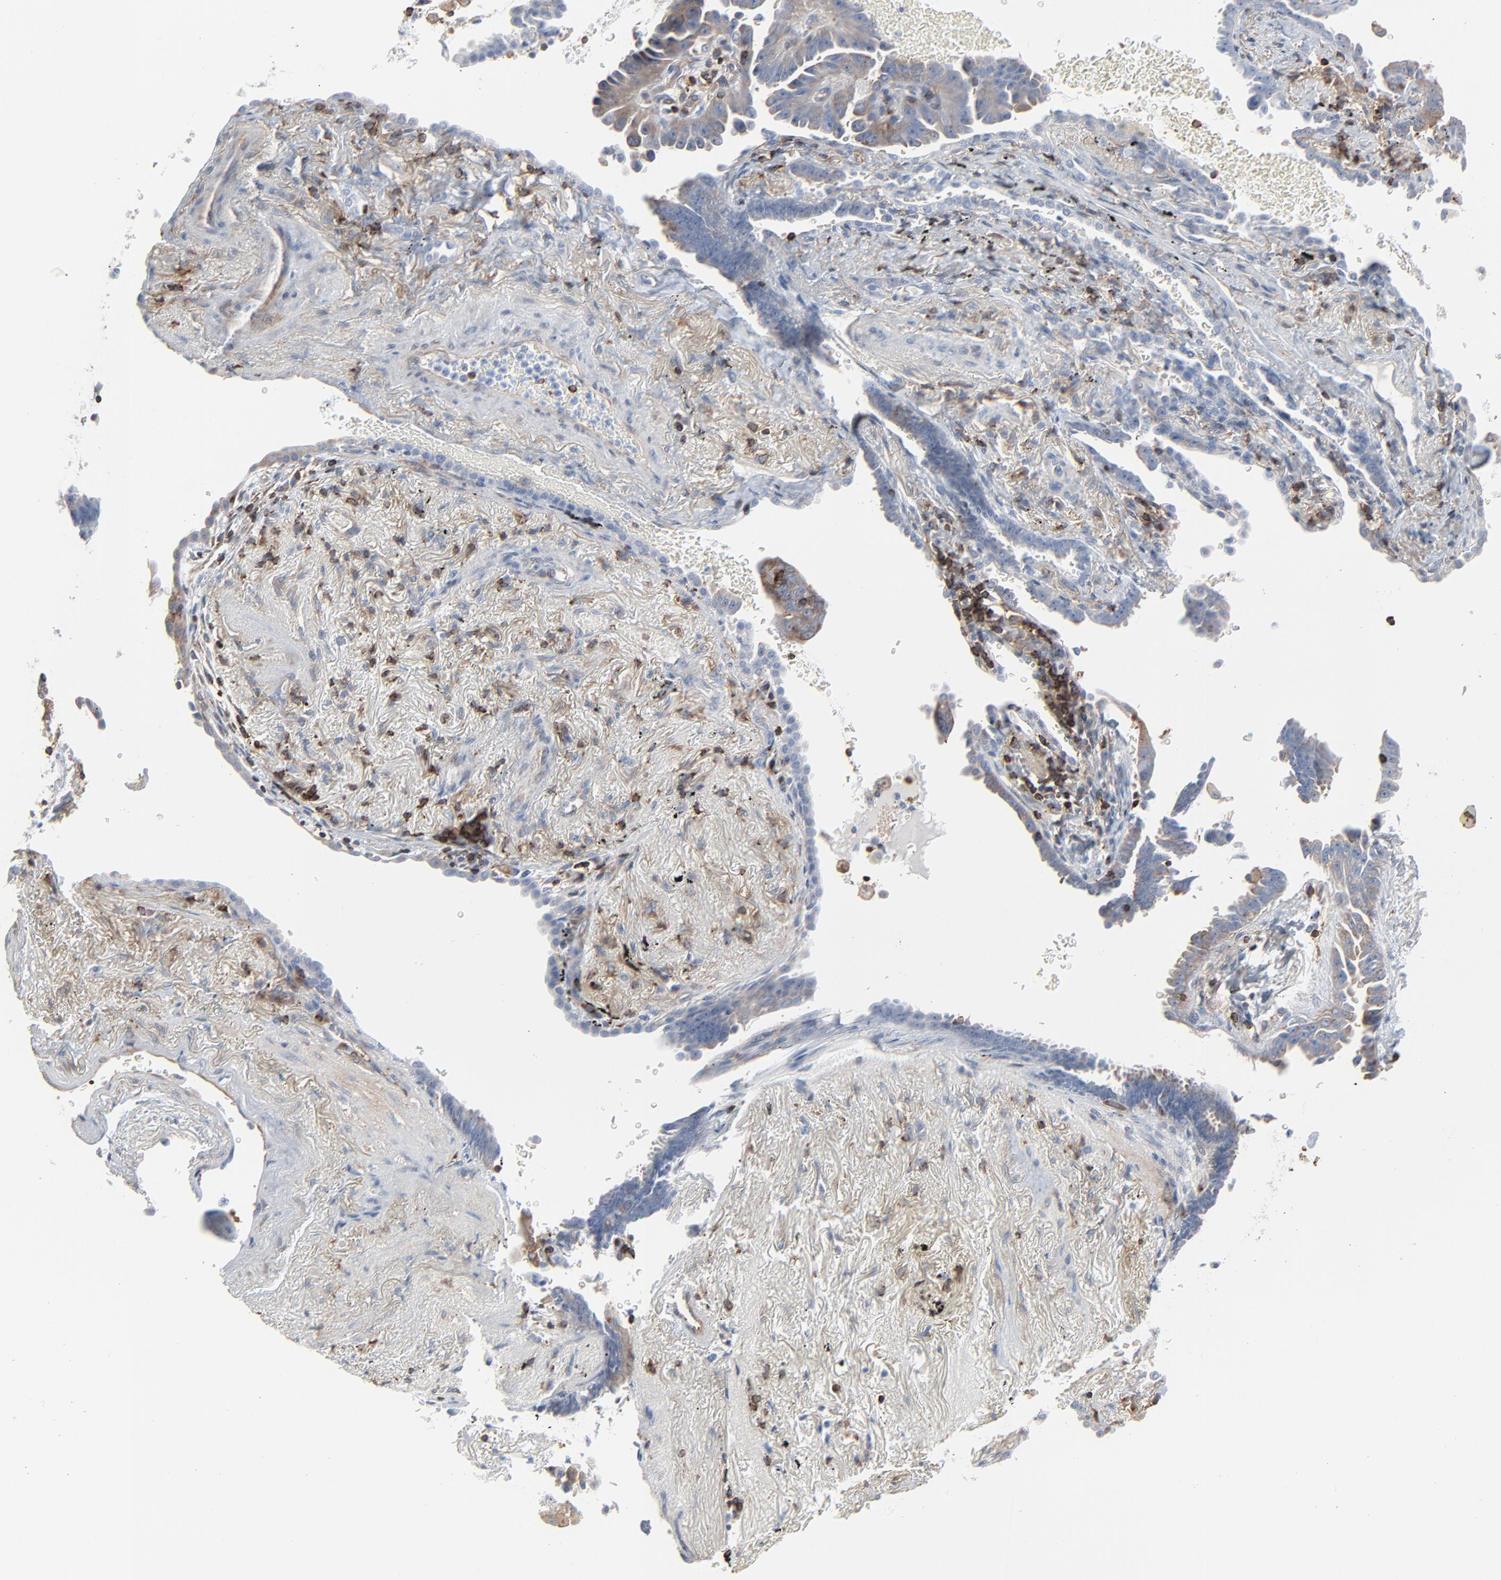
{"staining": {"intensity": "moderate", "quantity": "<25%", "location": "cytoplasmic/membranous"}, "tissue": "lung cancer", "cell_type": "Tumor cells", "image_type": "cancer", "snomed": [{"axis": "morphology", "description": "Adenocarcinoma, NOS"}, {"axis": "topography", "description": "Lung"}], "caption": "Moderate cytoplasmic/membranous positivity for a protein is appreciated in about <25% of tumor cells of lung adenocarcinoma using IHC.", "gene": "OPTN", "patient": {"sex": "female", "age": 64}}